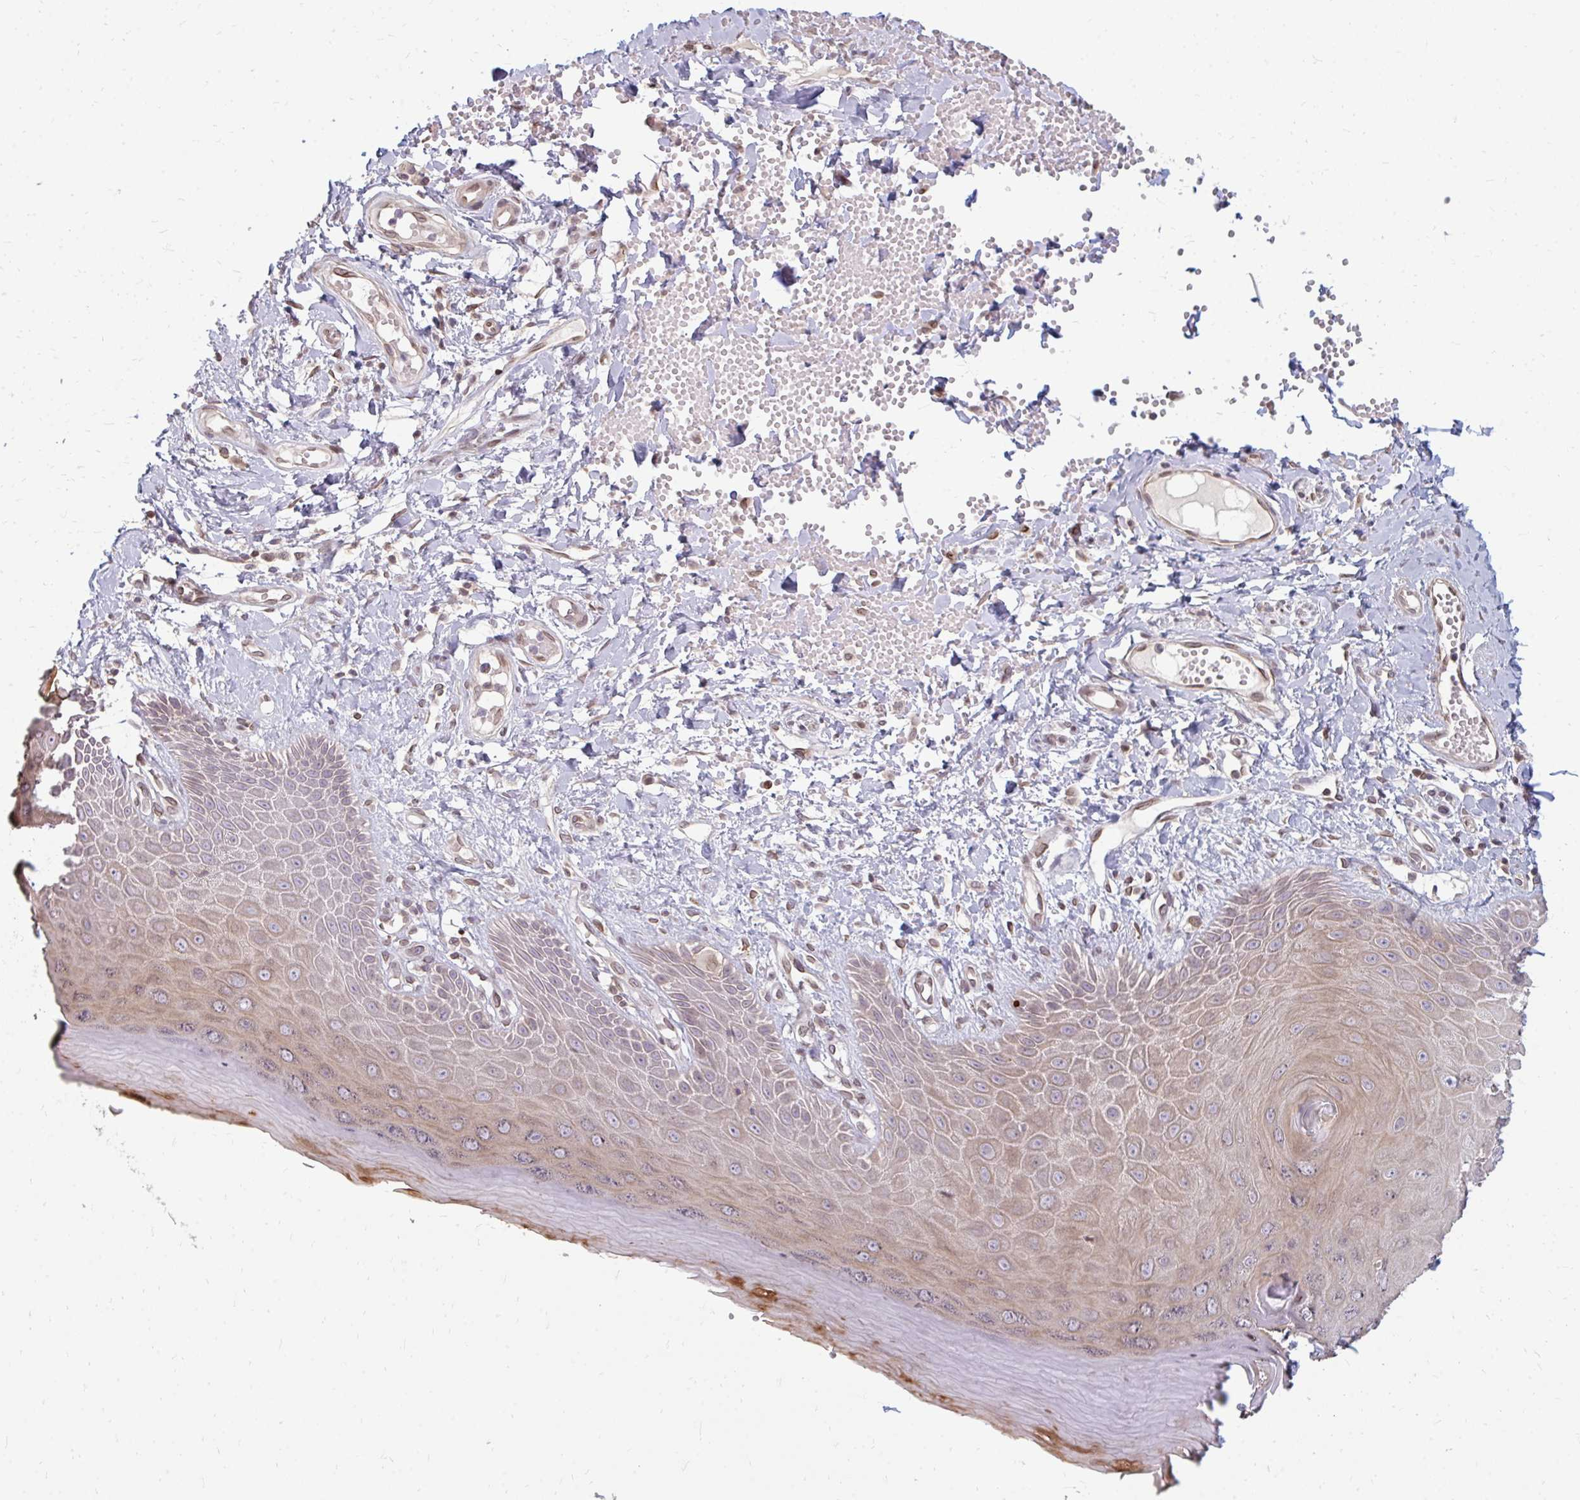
{"staining": {"intensity": "moderate", "quantity": "25%-75%", "location": "cytoplasmic/membranous"}, "tissue": "skin", "cell_type": "Epidermal cells", "image_type": "normal", "snomed": [{"axis": "morphology", "description": "Normal tissue, NOS"}, {"axis": "topography", "description": "Anal"}, {"axis": "topography", "description": "Peripheral nerve tissue"}], "caption": "A high-resolution micrograph shows IHC staining of normal skin, which displays moderate cytoplasmic/membranous positivity in approximately 25%-75% of epidermal cells.", "gene": "GPC5", "patient": {"sex": "male", "age": 78}}